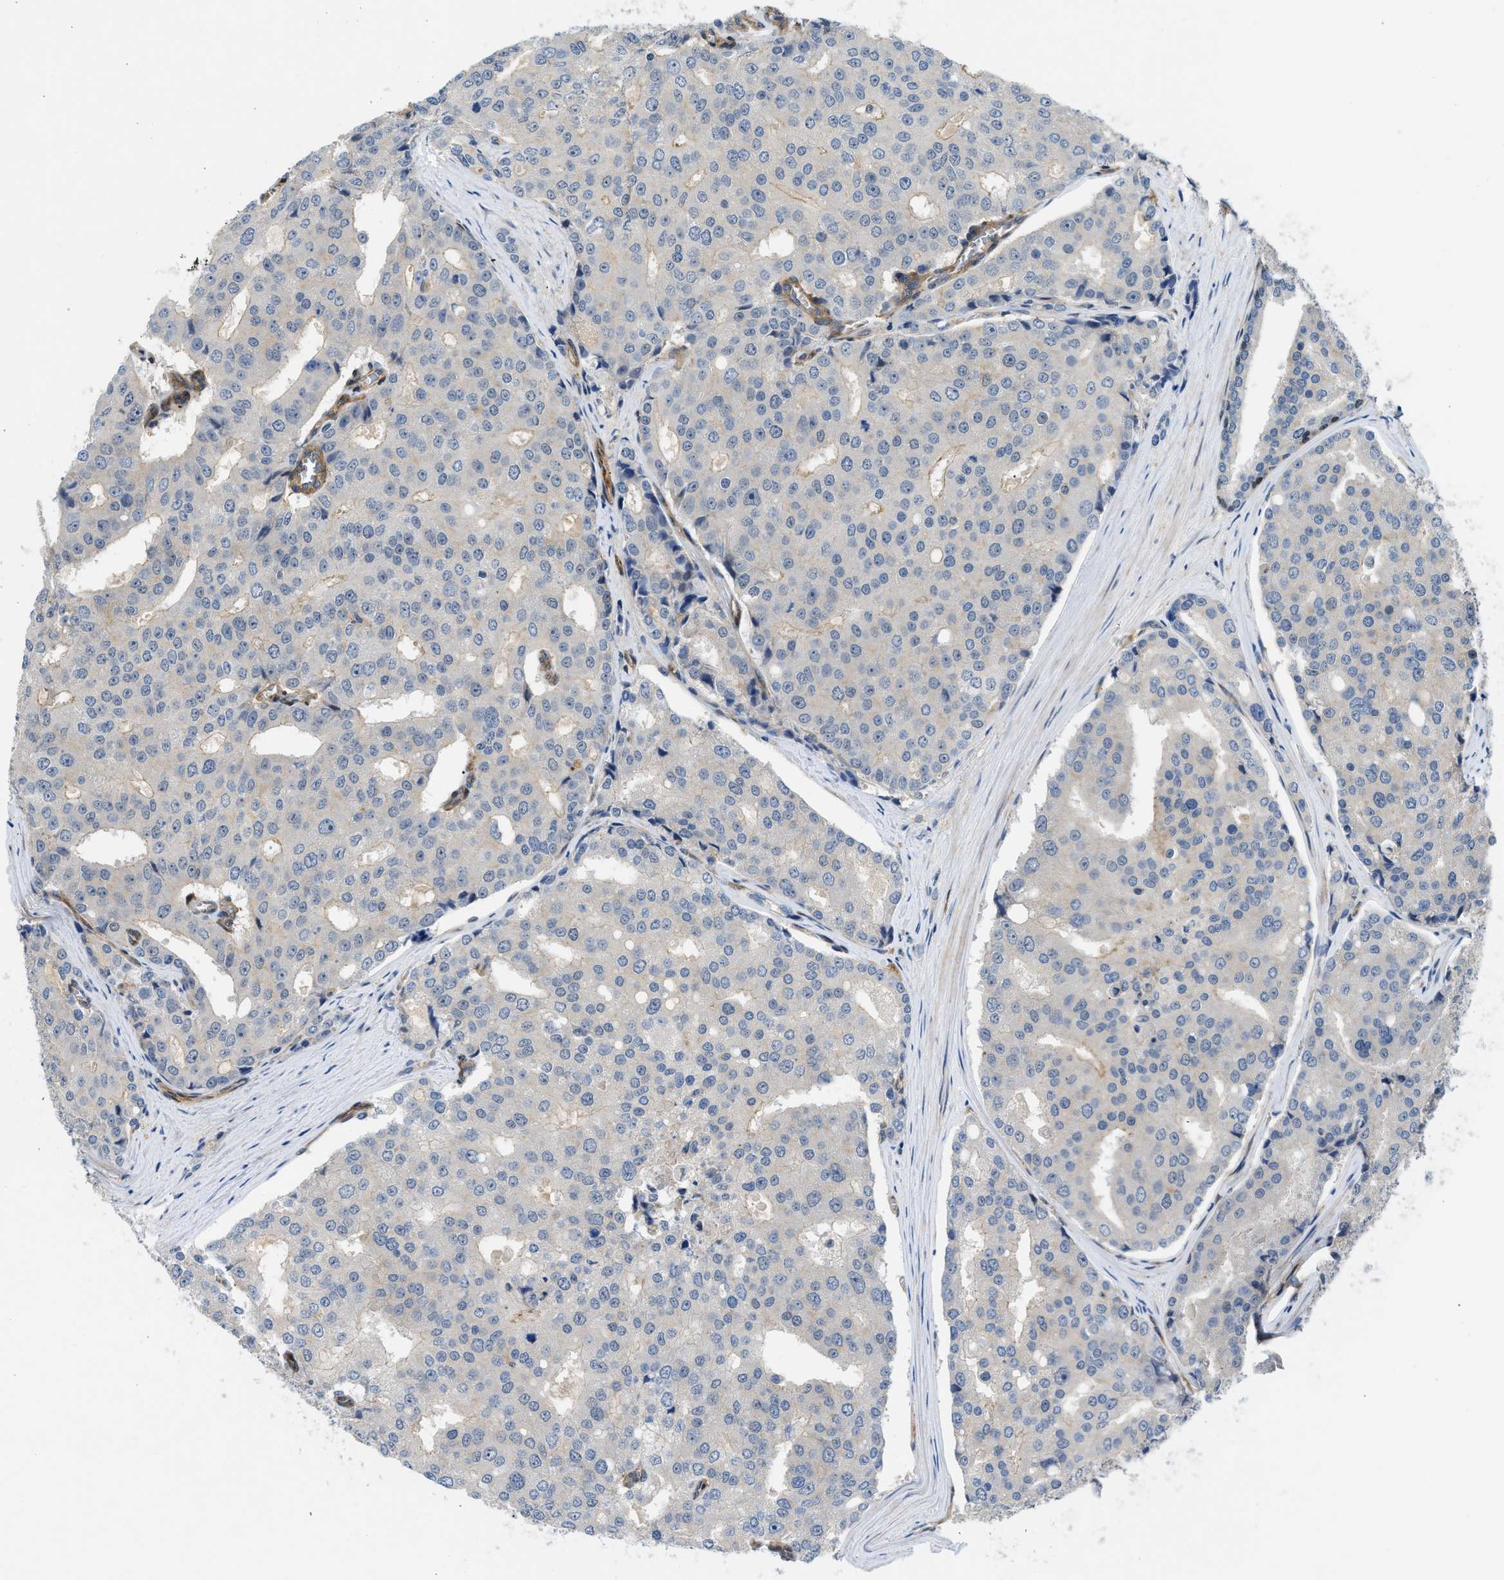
{"staining": {"intensity": "negative", "quantity": "none", "location": "none"}, "tissue": "prostate cancer", "cell_type": "Tumor cells", "image_type": "cancer", "snomed": [{"axis": "morphology", "description": "Adenocarcinoma, High grade"}, {"axis": "topography", "description": "Prostate"}], "caption": "This is an IHC image of human prostate cancer (adenocarcinoma (high-grade)). There is no staining in tumor cells.", "gene": "TRAK2", "patient": {"sex": "male", "age": 50}}